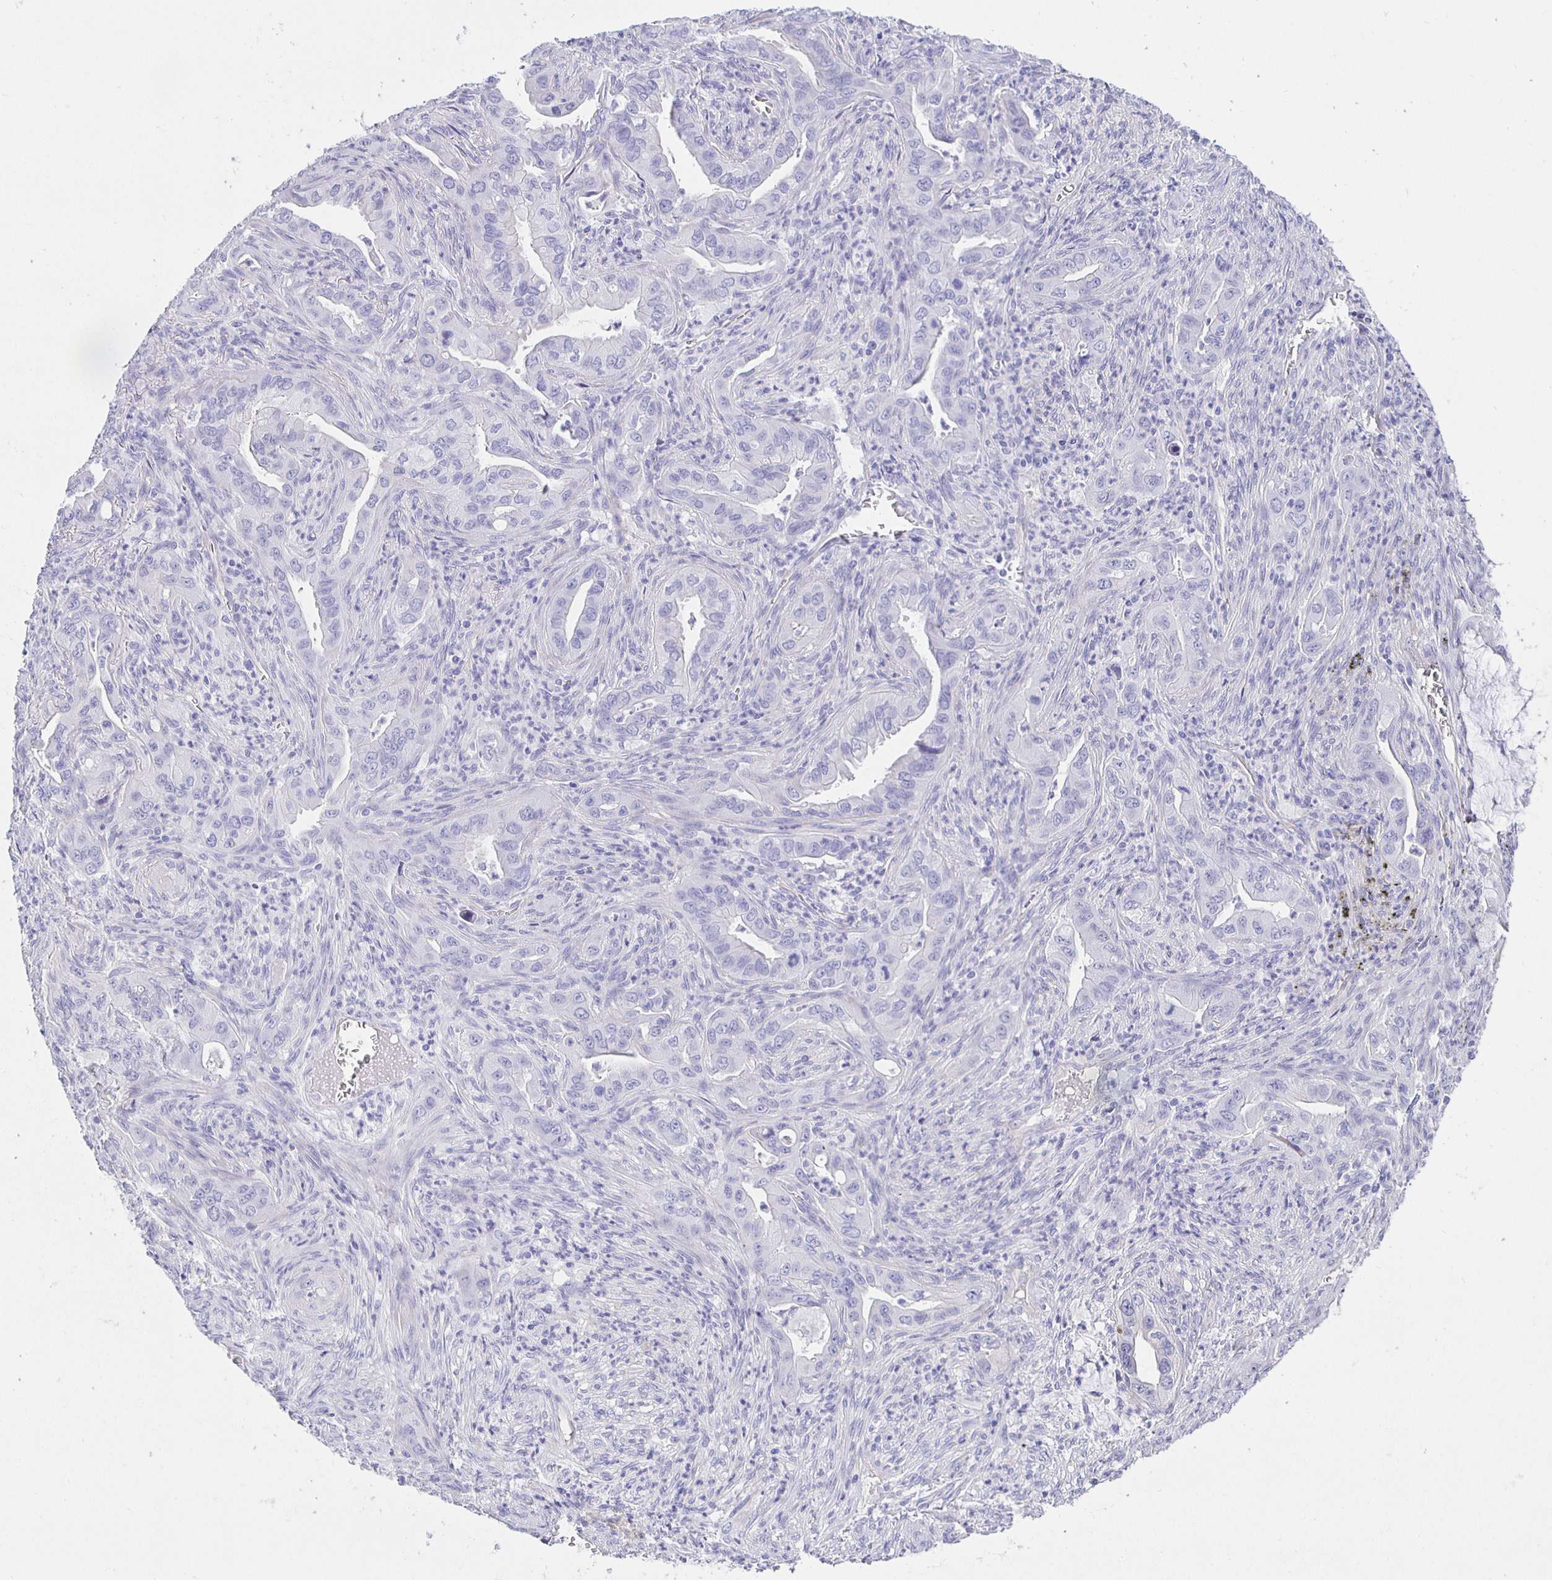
{"staining": {"intensity": "negative", "quantity": "none", "location": "none"}, "tissue": "lung cancer", "cell_type": "Tumor cells", "image_type": "cancer", "snomed": [{"axis": "morphology", "description": "Adenocarcinoma, NOS"}, {"axis": "topography", "description": "Lung"}], "caption": "This photomicrograph is of lung cancer stained with immunohistochemistry to label a protein in brown with the nuclei are counter-stained blue. There is no expression in tumor cells.", "gene": "HSPA4L", "patient": {"sex": "male", "age": 65}}